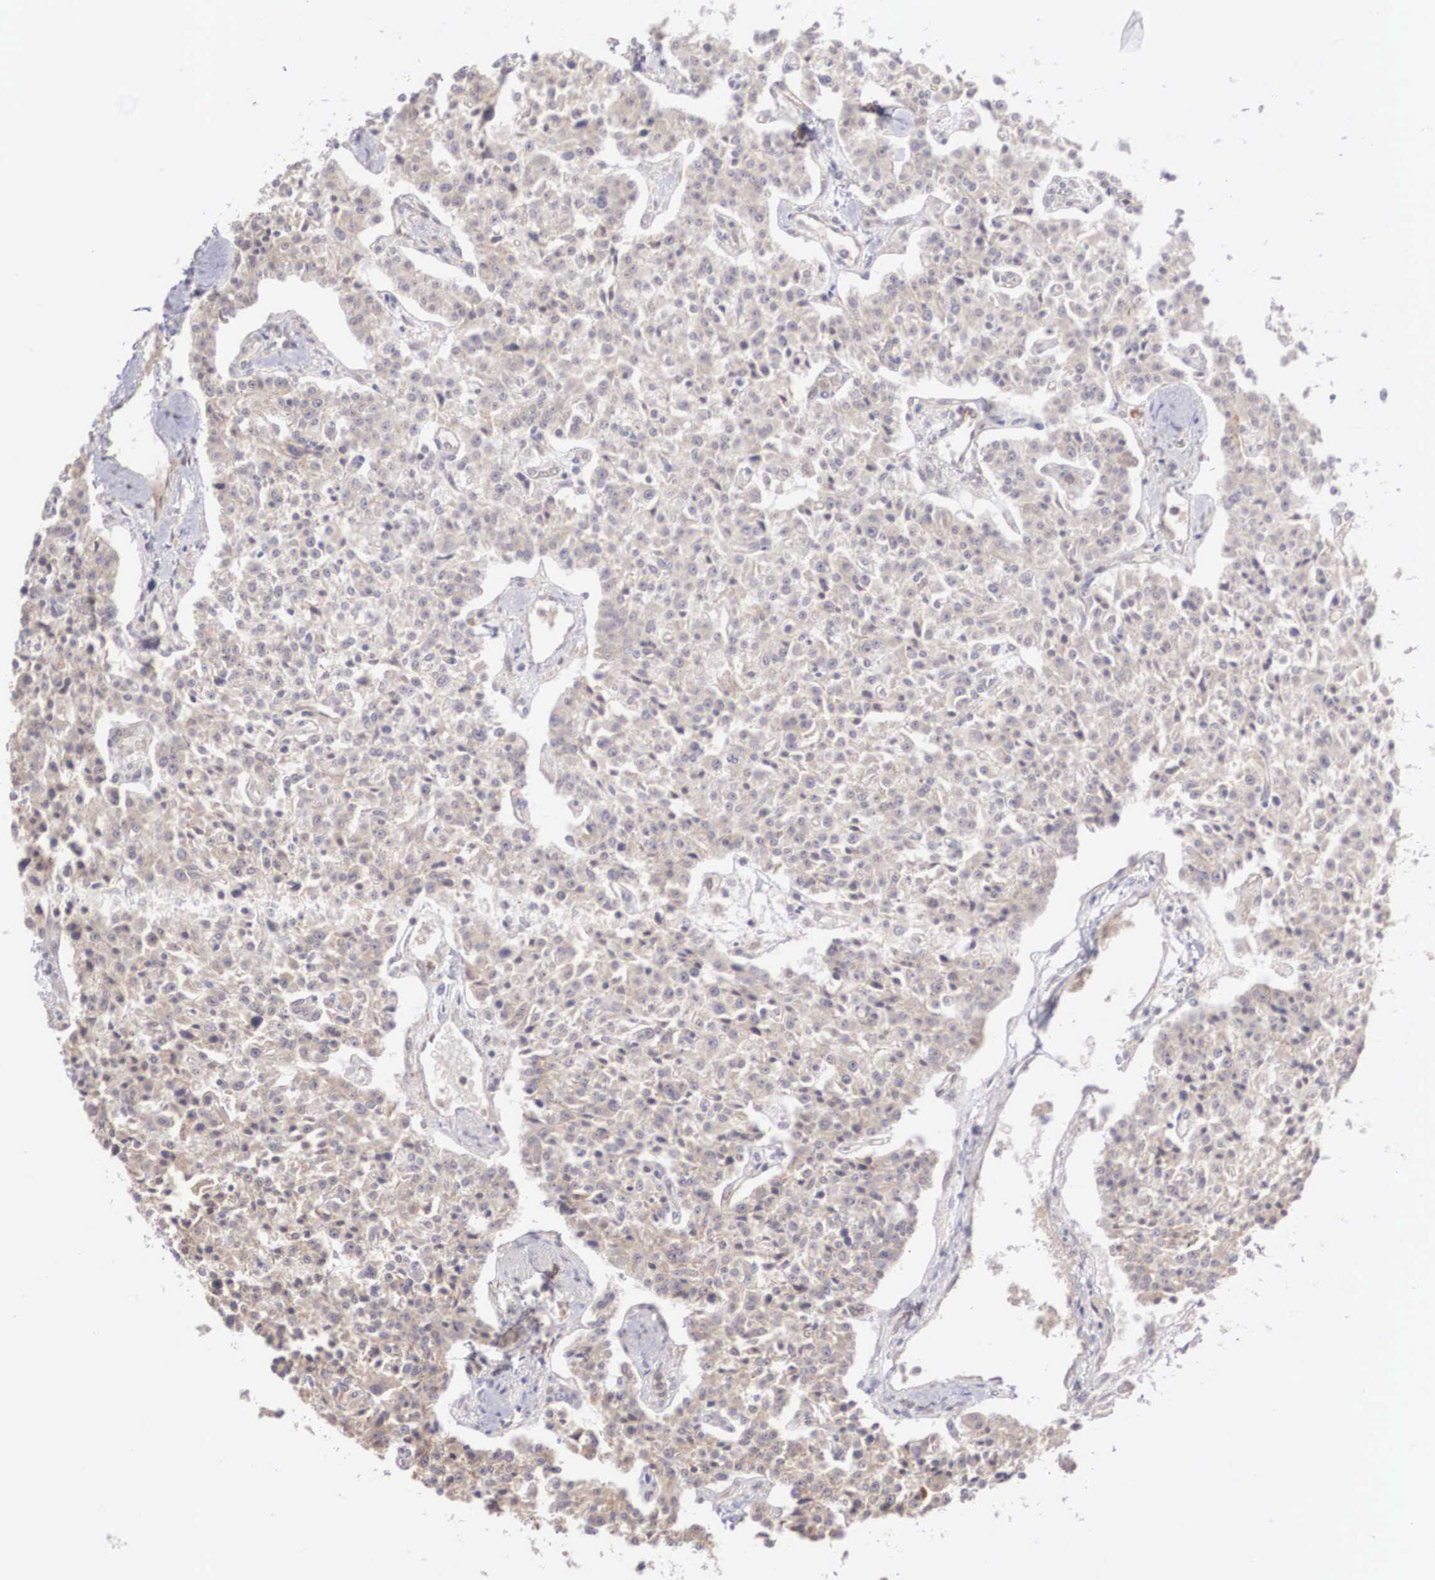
{"staining": {"intensity": "weak", "quantity": "25%-75%", "location": "cytoplasmic/membranous"}, "tissue": "carcinoid", "cell_type": "Tumor cells", "image_type": "cancer", "snomed": [{"axis": "morphology", "description": "Carcinoid, malignant, NOS"}, {"axis": "topography", "description": "Stomach"}], "caption": "Immunohistochemistry (IHC) (DAB) staining of carcinoid (malignant) exhibits weak cytoplasmic/membranous protein staining in approximately 25%-75% of tumor cells.", "gene": "DNAJB7", "patient": {"sex": "female", "age": 76}}